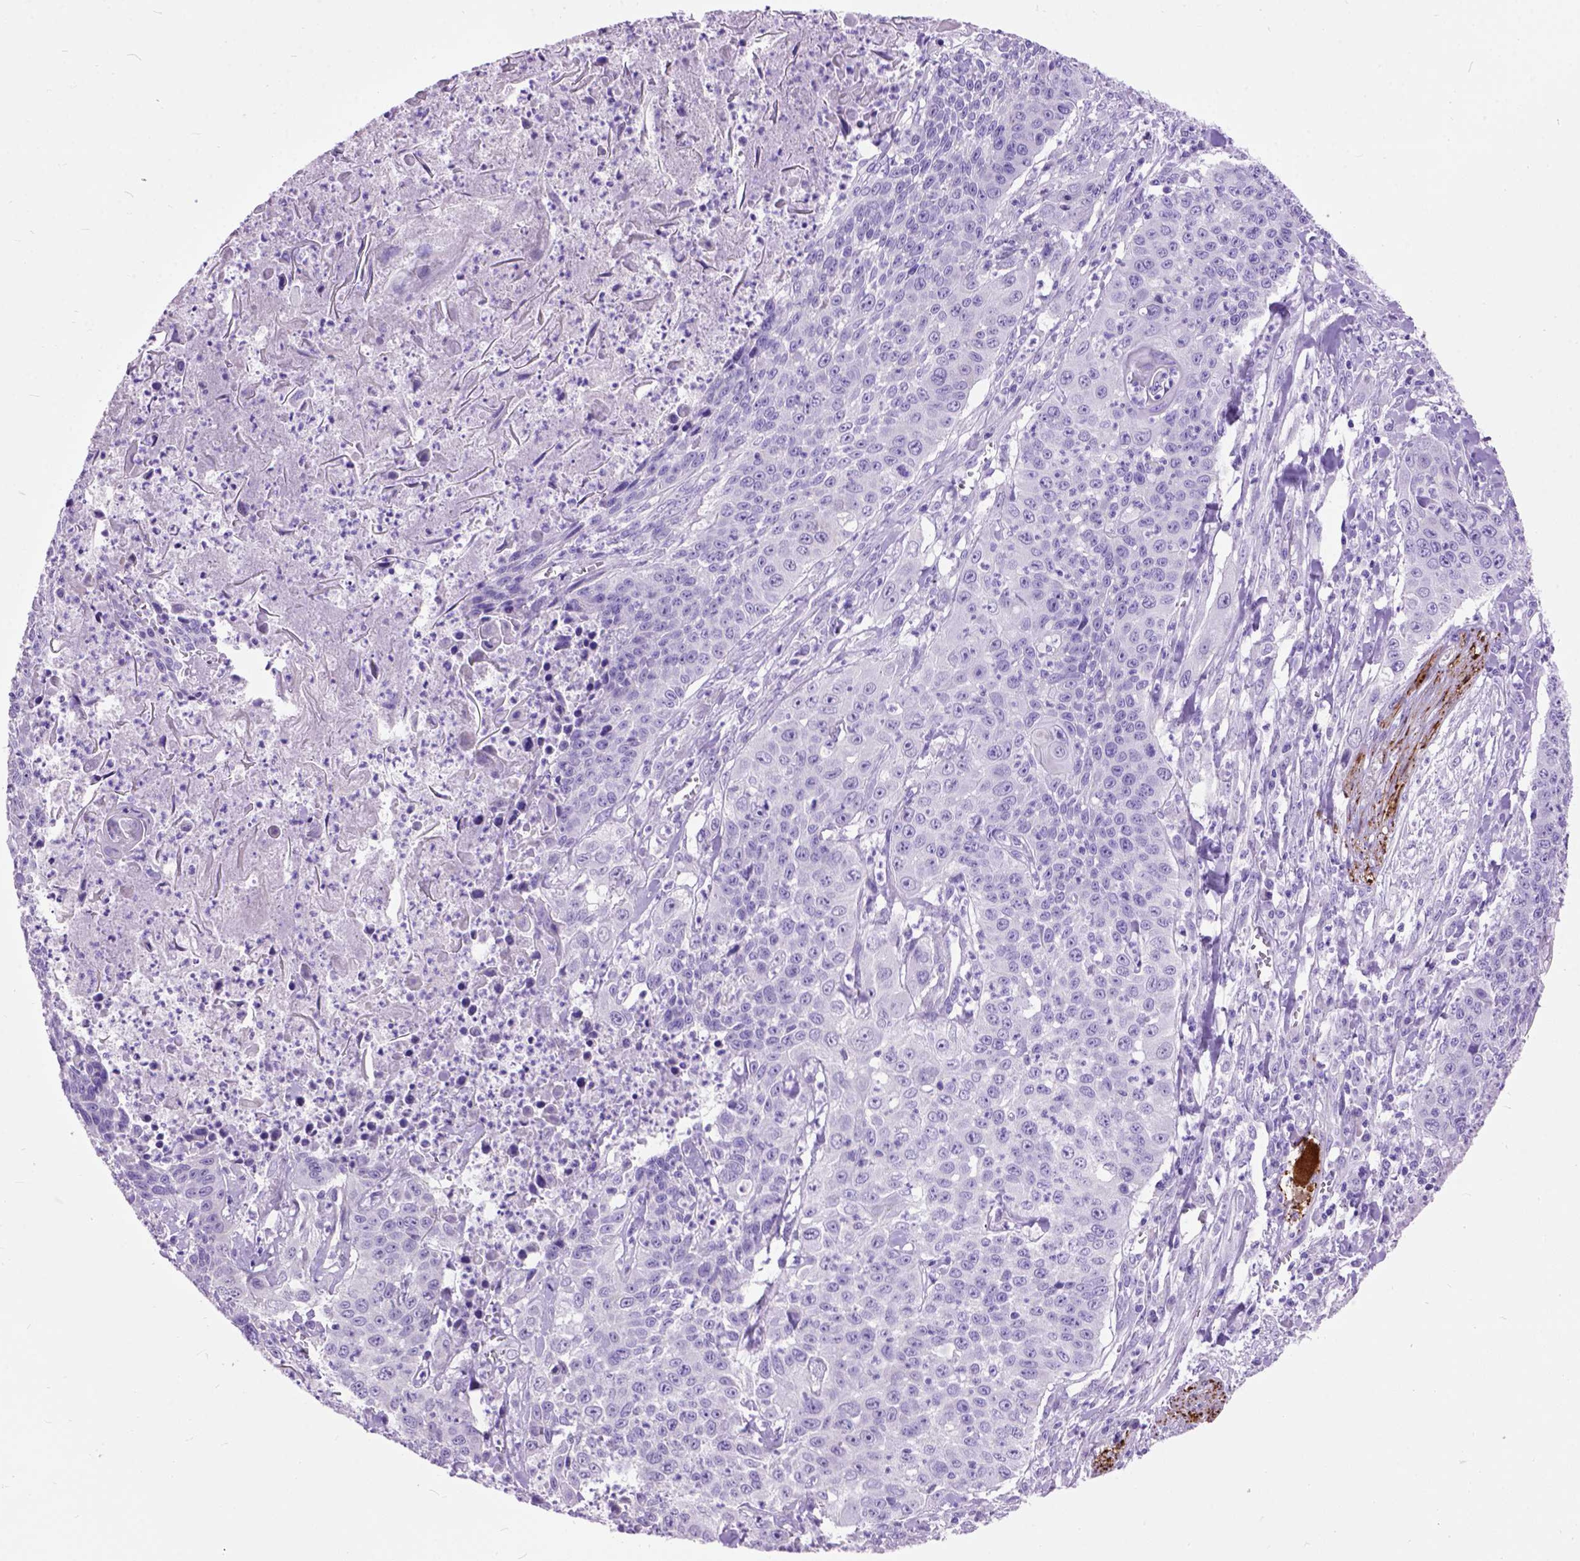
{"staining": {"intensity": "negative", "quantity": "none", "location": "none"}, "tissue": "lung cancer", "cell_type": "Tumor cells", "image_type": "cancer", "snomed": [{"axis": "morphology", "description": "Squamous cell carcinoma, NOS"}, {"axis": "morphology", "description": "Squamous cell carcinoma, metastatic, NOS"}, {"axis": "topography", "description": "Lung"}, {"axis": "topography", "description": "Pleura, NOS"}], "caption": "The histopathology image displays no significant expression in tumor cells of lung squamous cell carcinoma.", "gene": "MAPT", "patient": {"sex": "male", "age": 72}}